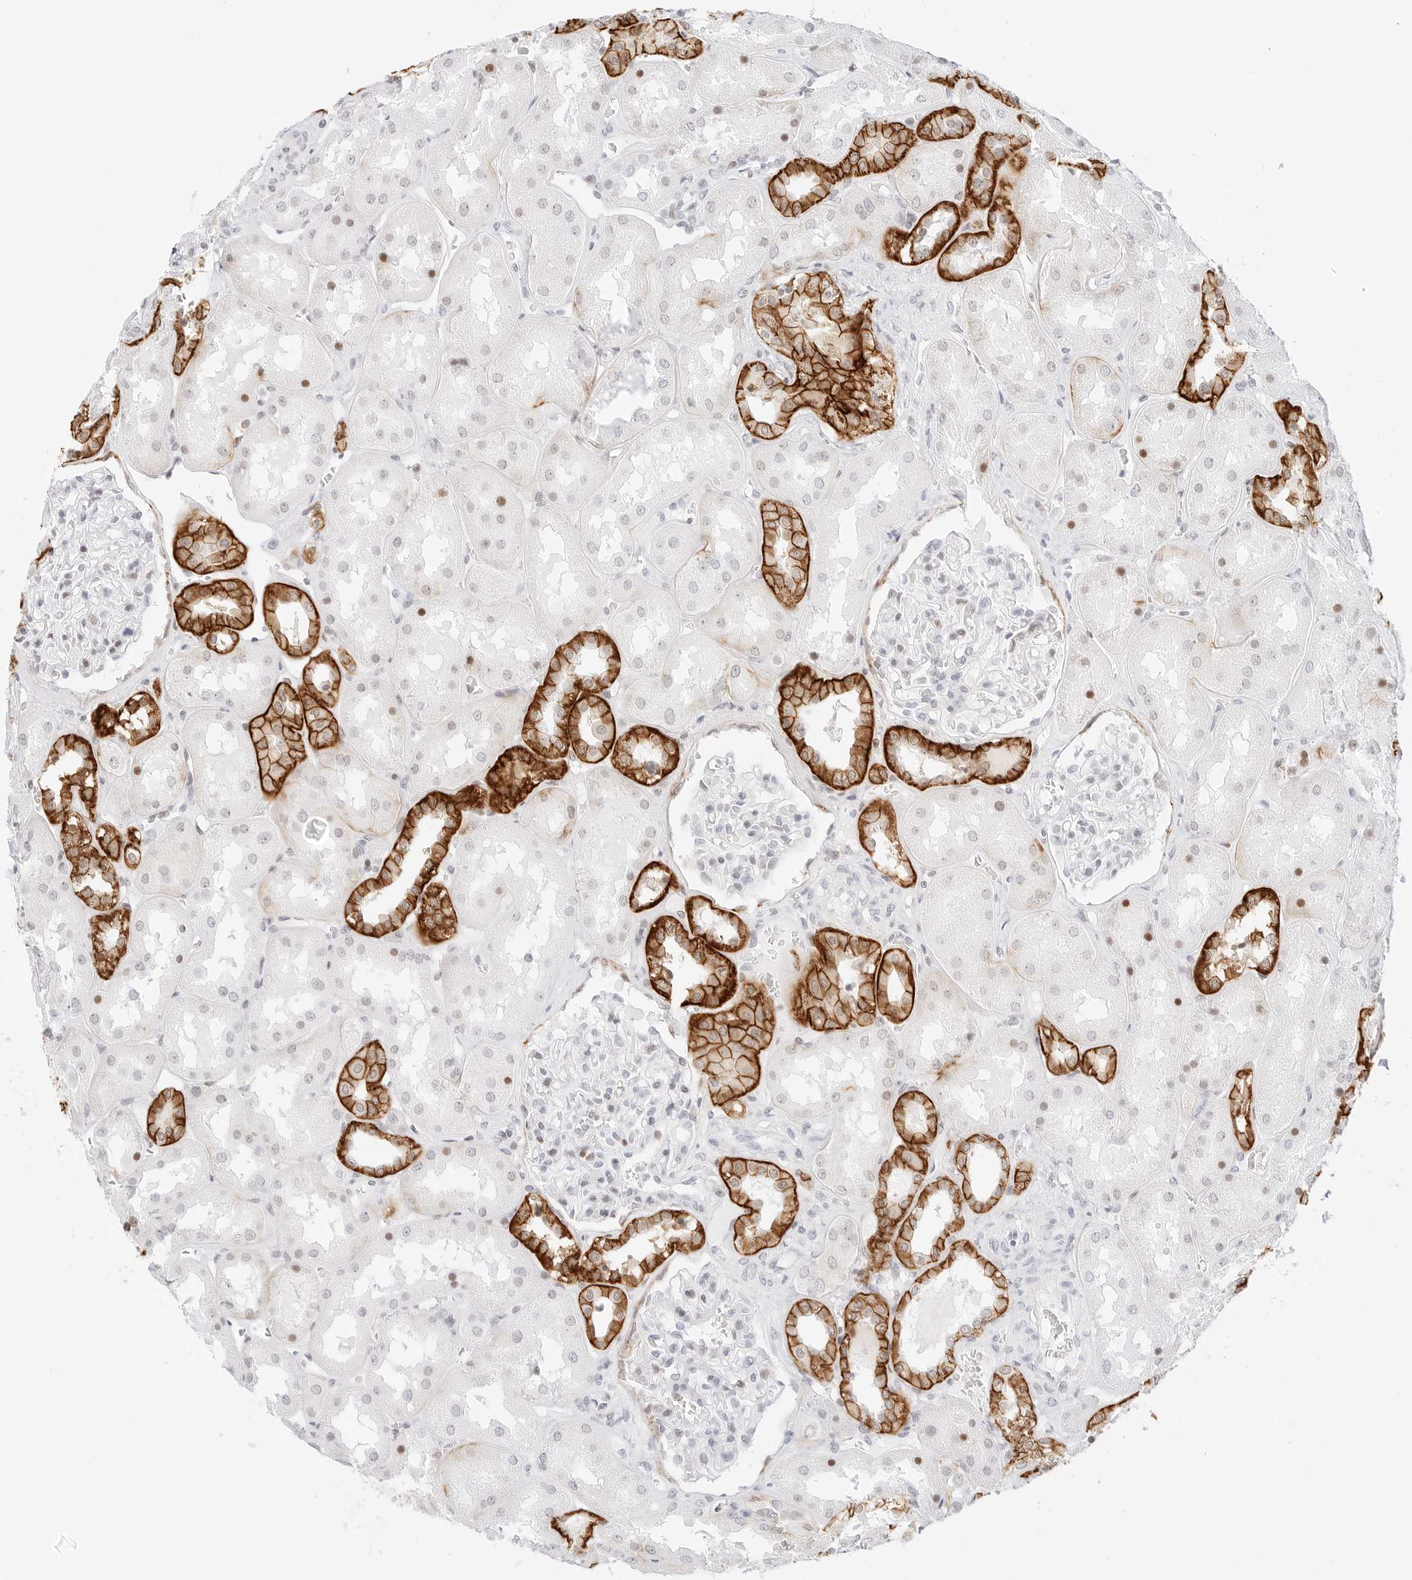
{"staining": {"intensity": "moderate", "quantity": "<25%", "location": "cytoplasmic/membranous"}, "tissue": "kidney", "cell_type": "Cells in glomeruli", "image_type": "normal", "snomed": [{"axis": "morphology", "description": "Normal tissue, NOS"}, {"axis": "topography", "description": "Kidney"}], "caption": "Protein analysis of unremarkable kidney exhibits moderate cytoplasmic/membranous staining in about <25% of cells in glomeruli. (Brightfield microscopy of DAB IHC at high magnification).", "gene": "CDH1", "patient": {"sex": "male", "age": 70}}